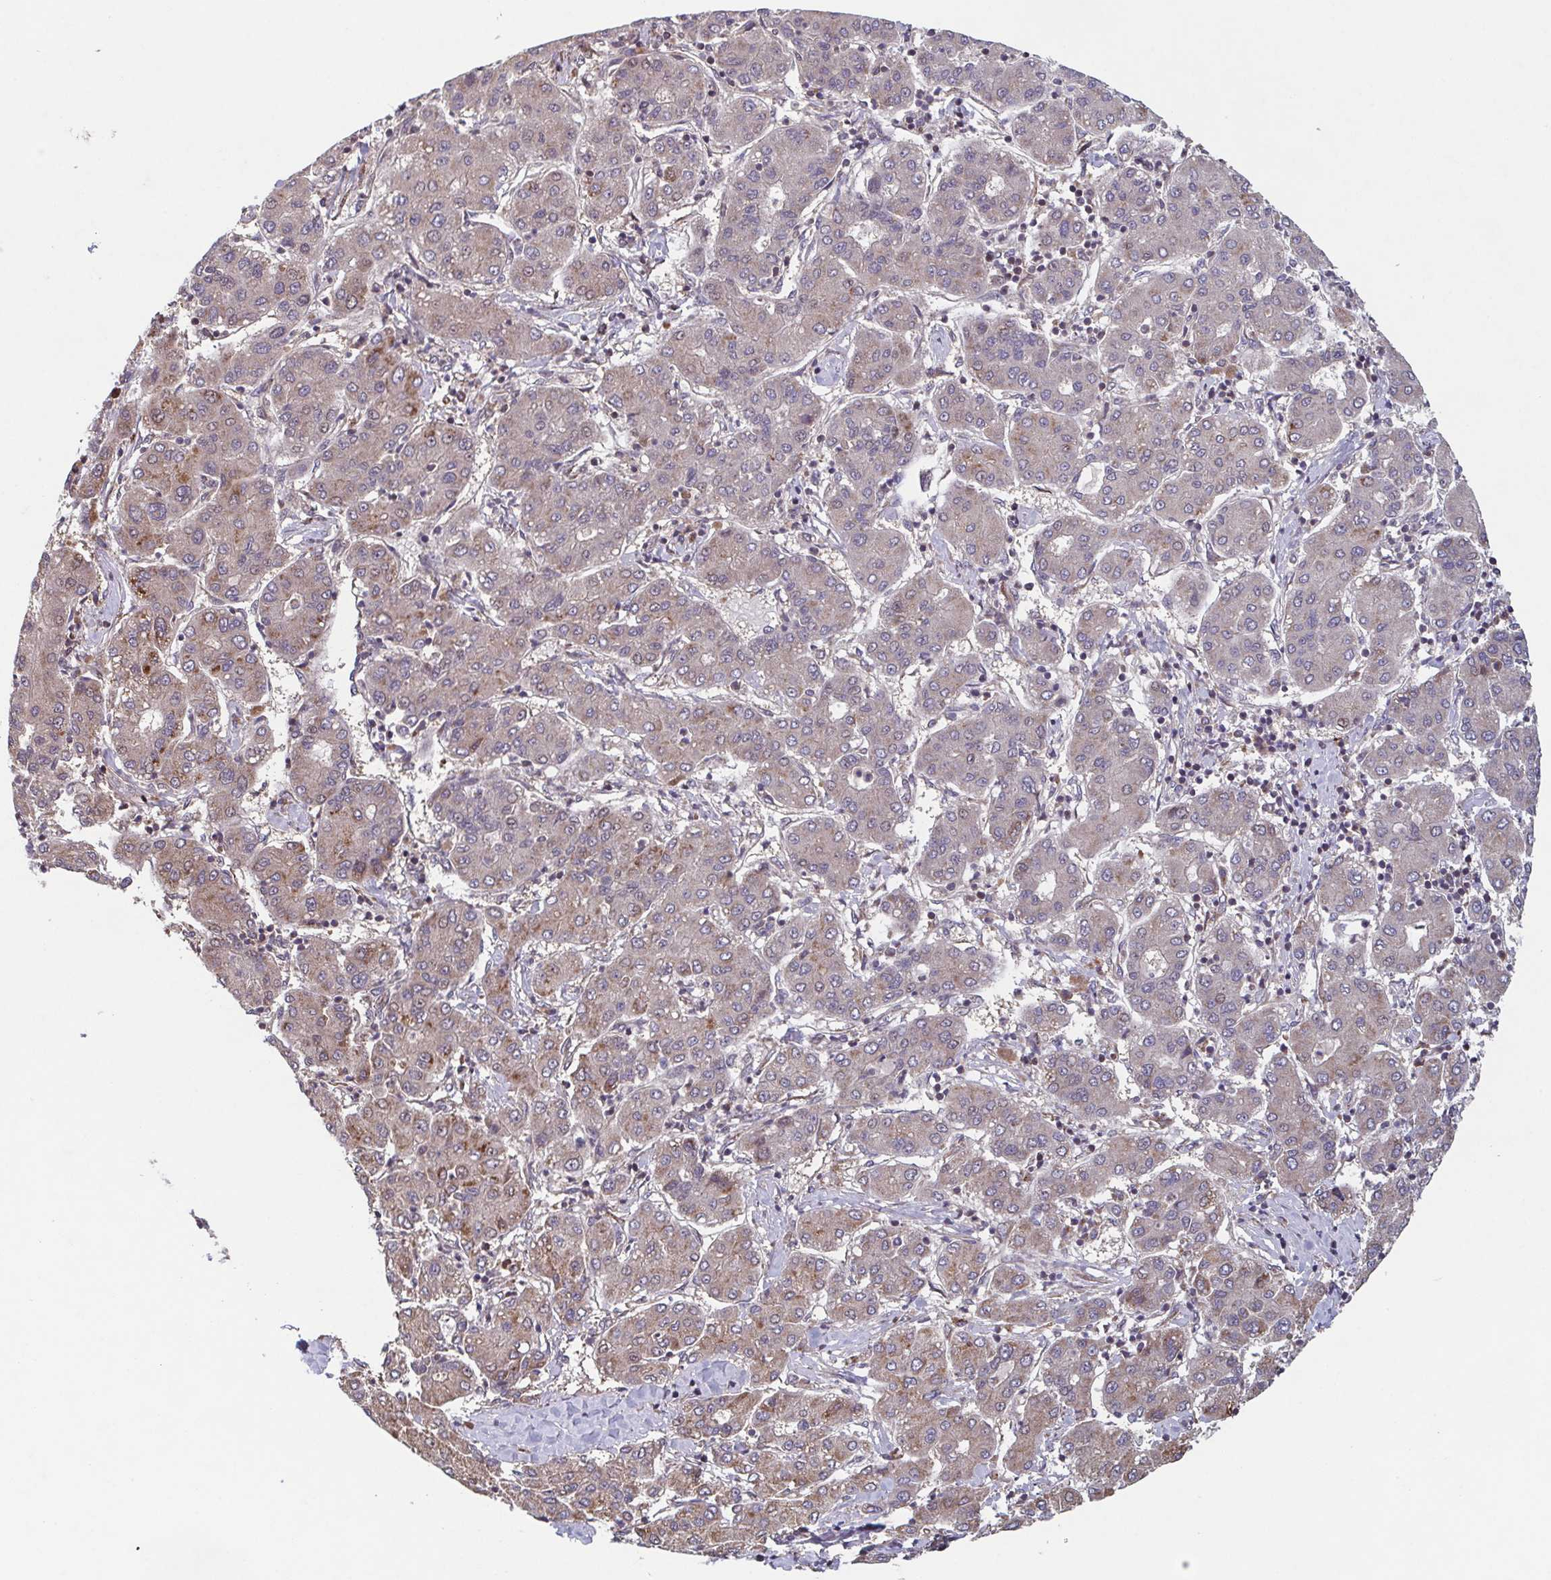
{"staining": {"intensity": "weak", "quantity": "<25%", "location": "cytoplasmic/membranous"}, "tissue": "liver cancer", "cell_type": "Tumor cells", "image_type": "cancer", "snomed": [{"axis": "morphology", "description": "Carcinoma, Hepatocellular, NOS"}, {"axis": "topography", "description": "Liver"}], "caption": "Immunohistochemical staining of liver hepatocellular carcinoma exhibits no significant positivity in tumor cells.", "gene": "COPB1", "patient": {"sex": "male", "age": 65}}